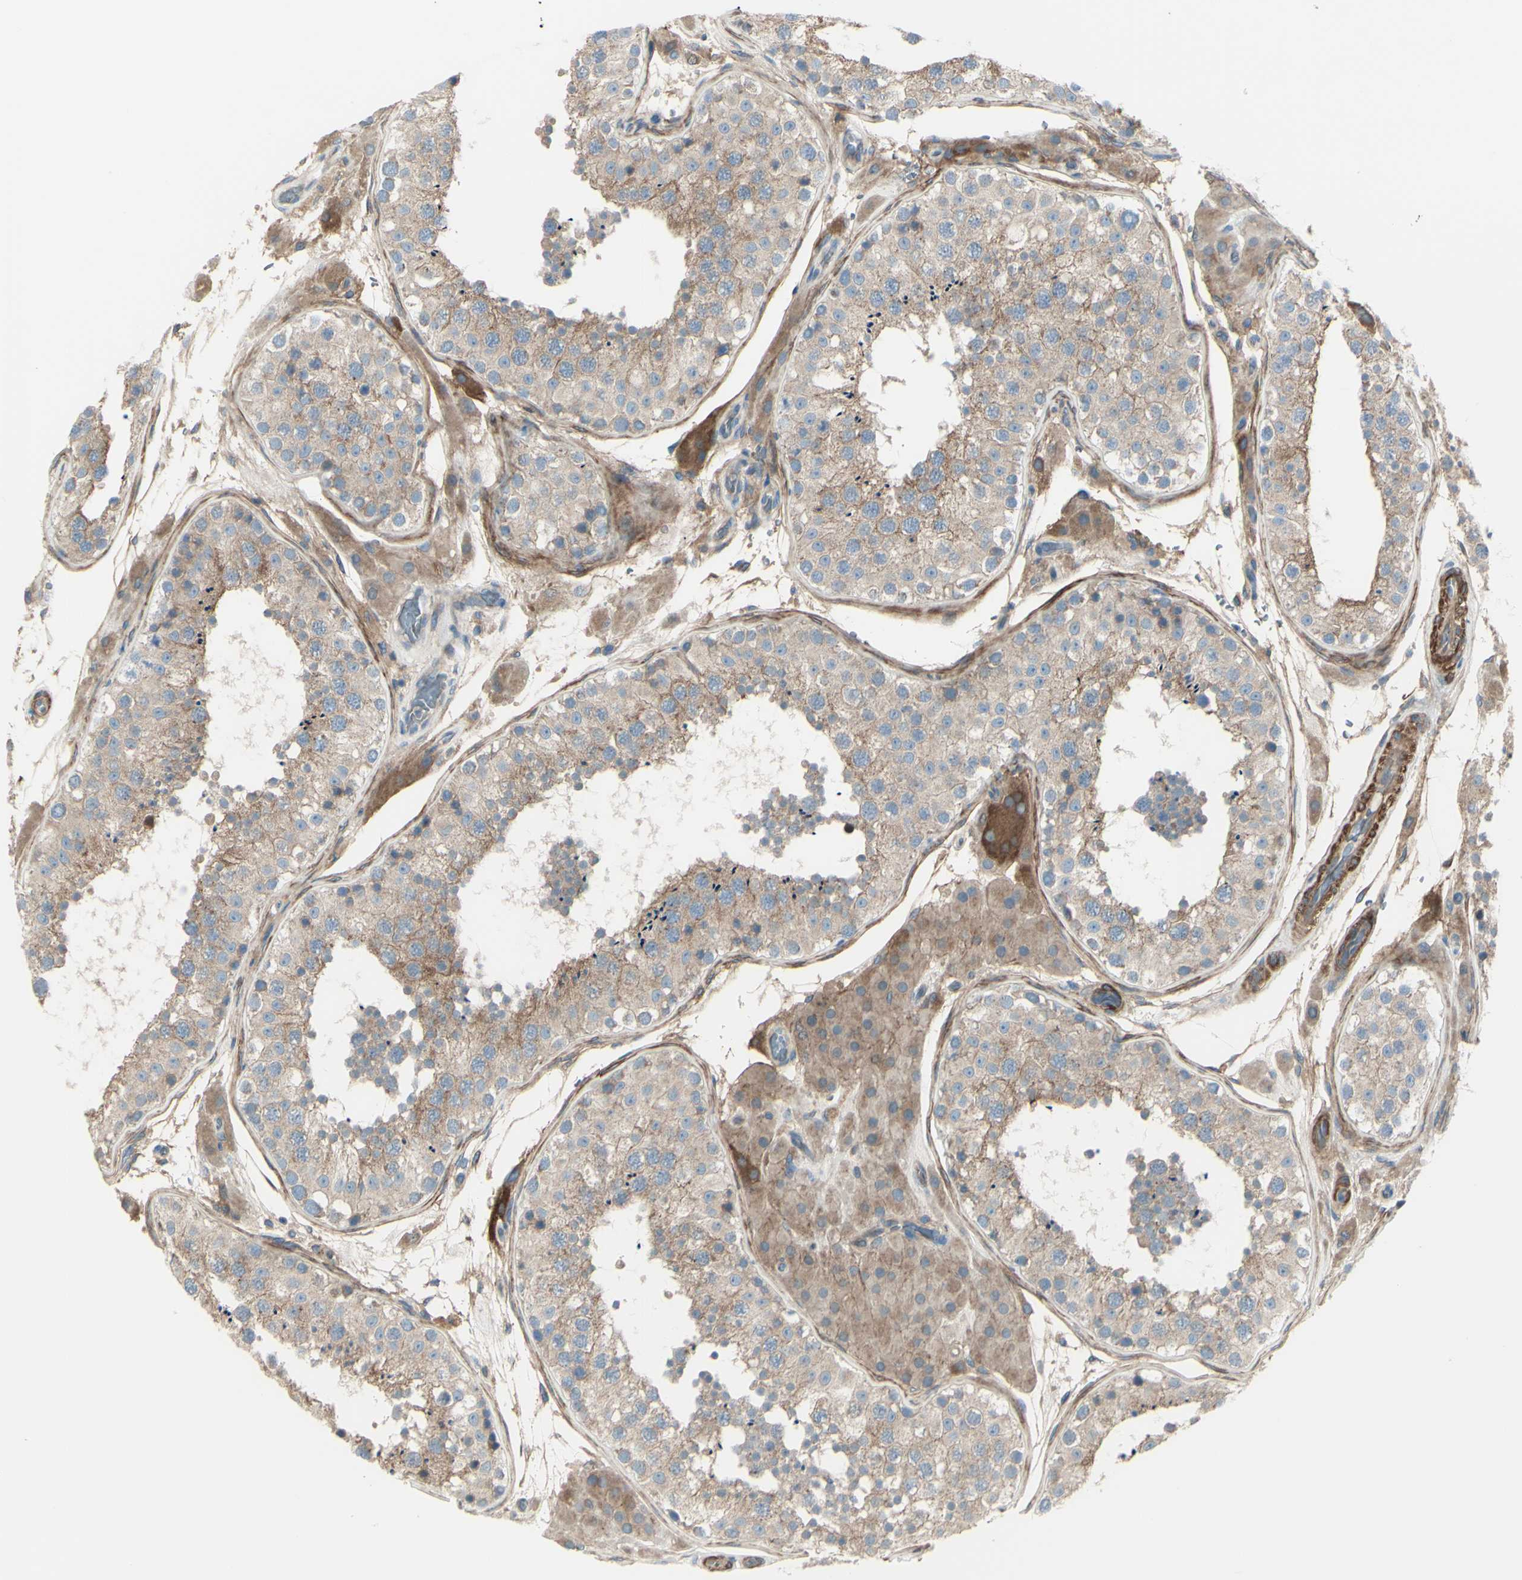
{"staining": {"intensity": "weak", "quantity": ">75%", "location": "cytoplasmic/membranous"}, "tissue": "testis", "cell_type": "Cells in seminiferous ducts", "image_type": "normal", "snomed": [{"axis": "morphology", "description": "Normal tissue, NOS"}, {"axis": "topography", "description": "Testis"}, {"axis": "topography", "description": "Epididymis"}], "caption": "Immunohistochemistry (DAB) staining of normal testis shows weak cytoplasmic/membranous protein positivity in about >75% of cells in seminiferous ducts. Using DAB (3,3'-diaminobenzidine) (brown) and hematoxylin (blue) stains, captured at high magnification using brightfield microscopy.", "gene": "PCDHGA10", "patient": {"sex": "male", "age": 26}}